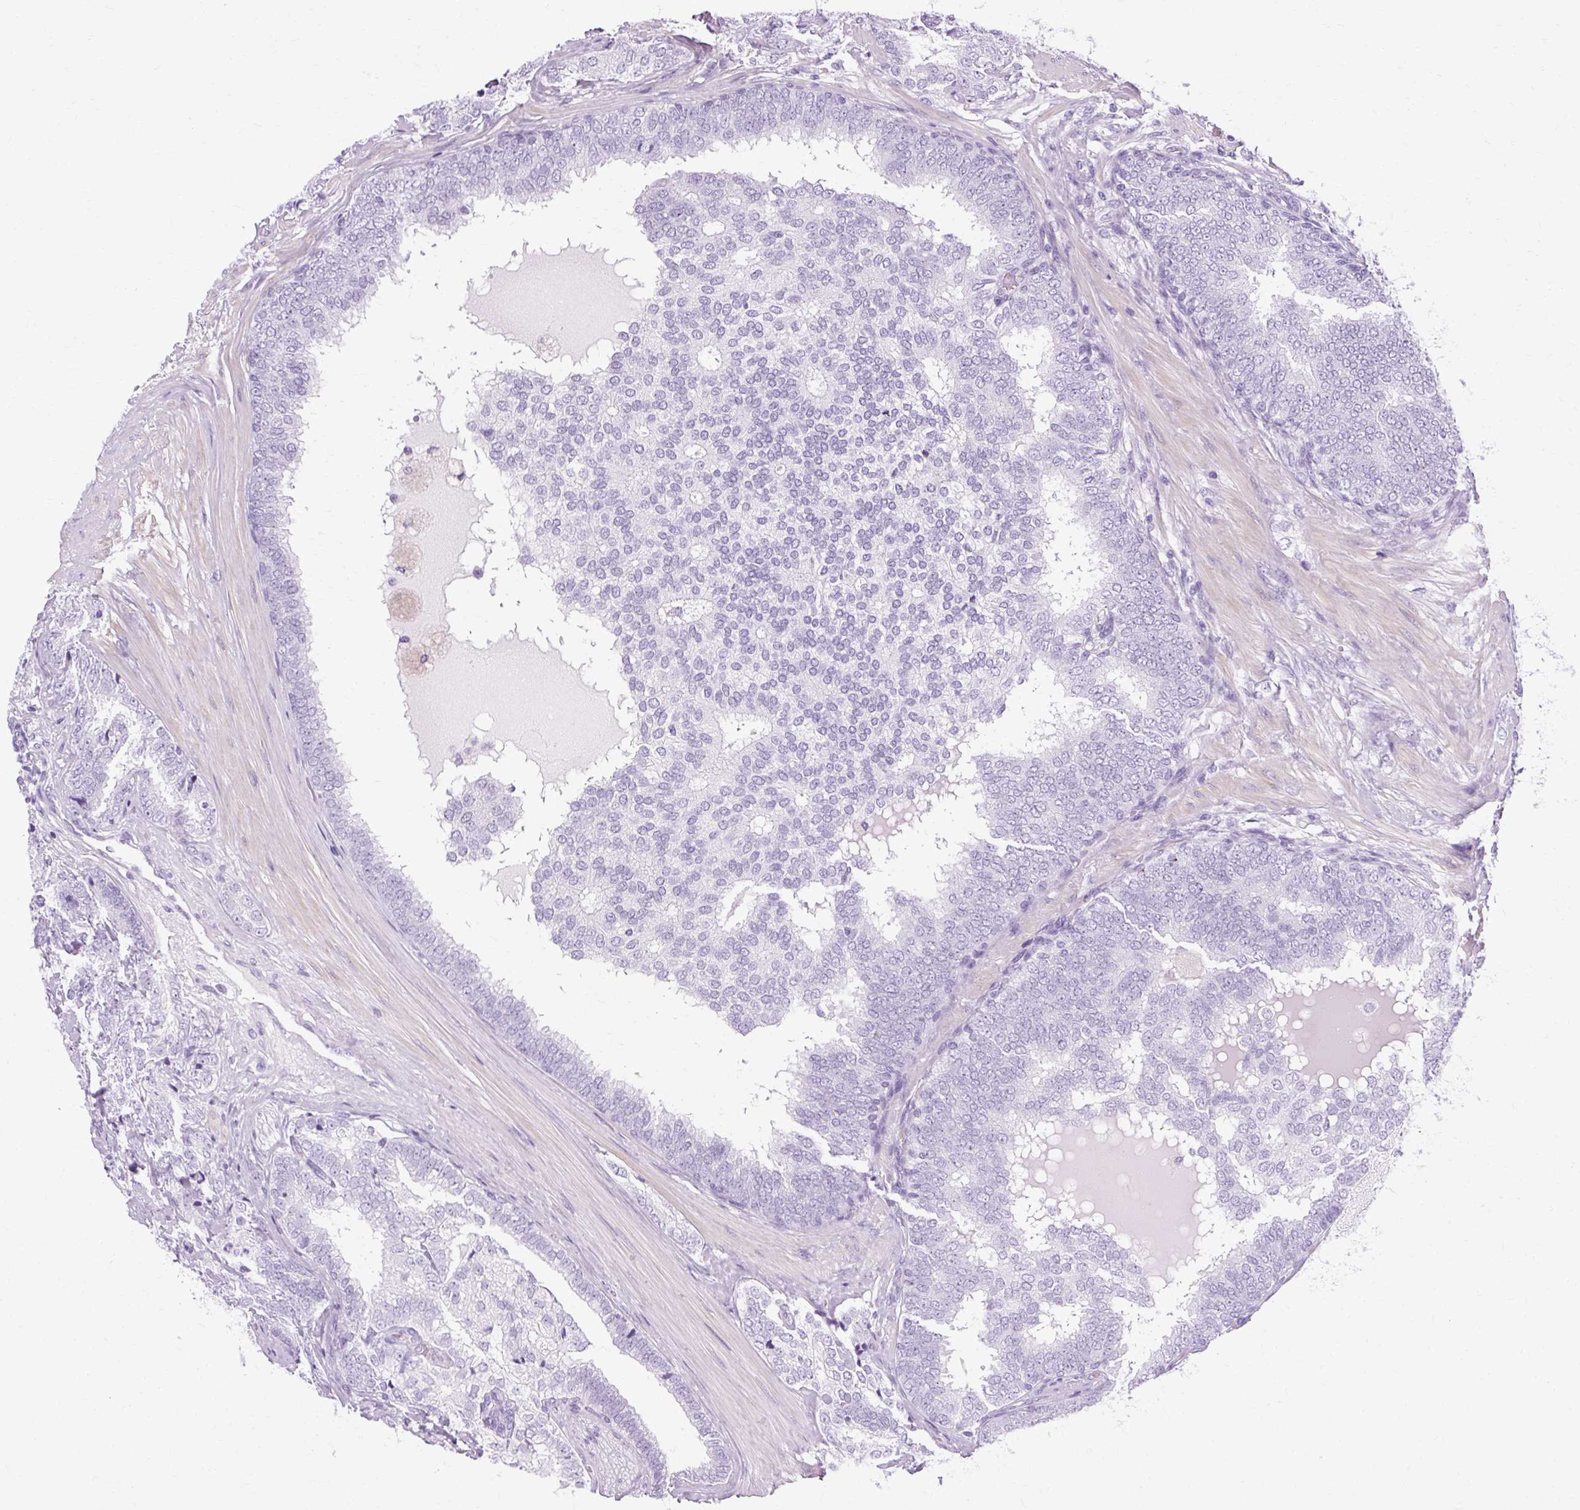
{"staining": {"intensity": "negative", "quantity": "none", "location": "none"}, "tissue": "prostate cancer", "cell_type": "Tumor cells", "image_type": "cancer", "snomed": [{"axis": "morphology", "description": "Adenocarcinoma, High grade"}, {"axis": "topography", "description": "Prostate"}], "caption": "This histopathology image is of high-grade adenocarcinoma (prostate) stained with immunohistochemistry (IHC) to label a protein in brown with the nuclei are counter-stained blue. There is no staining in tumor cells.", "gene": "OOEP", "patient": {"sex": "male", "age": 72}}